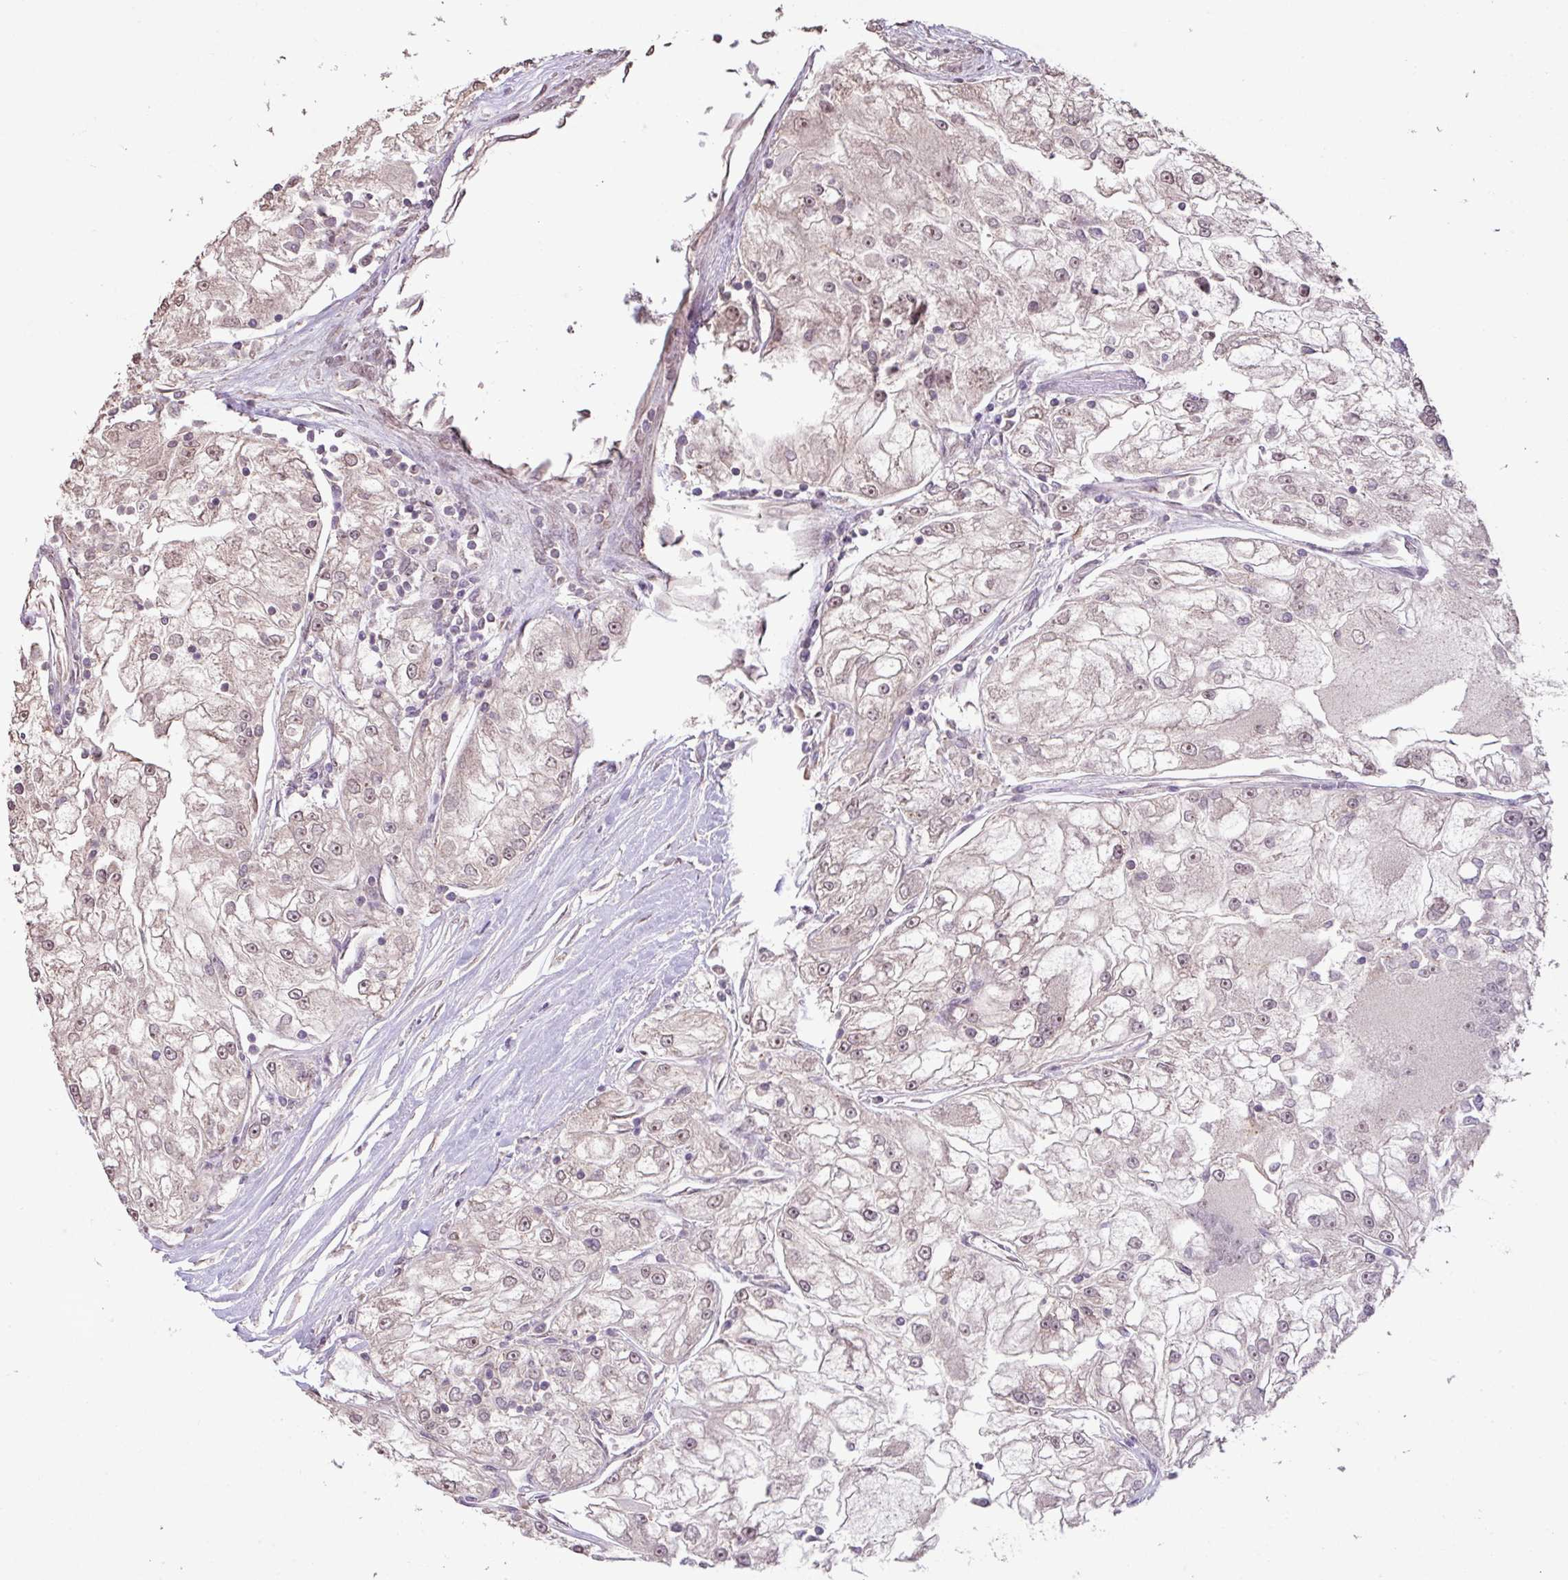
{"staining": {"intensity": "negative", "quantity": "none", "location": "none"}, "tissue": "renal cancer", "cell_type": "Tumor cells", "image_type": "cancer", "snomed": [{"axis": "morphology", "description": "Adenocarcinoma, NOS"}, {"axis": "topography", "description": "Kidney"}], "caption": "Renal cancer was stained to show a protein in brown. There is no significant expression in tumor cells. Brightfield microscopy of immunohistochemistry stained with DAB (brown) and hematoxylin (blue), captured at high magnification.", "gene": "ZNF709", "patient": {"sex": "female", "age": 72}}